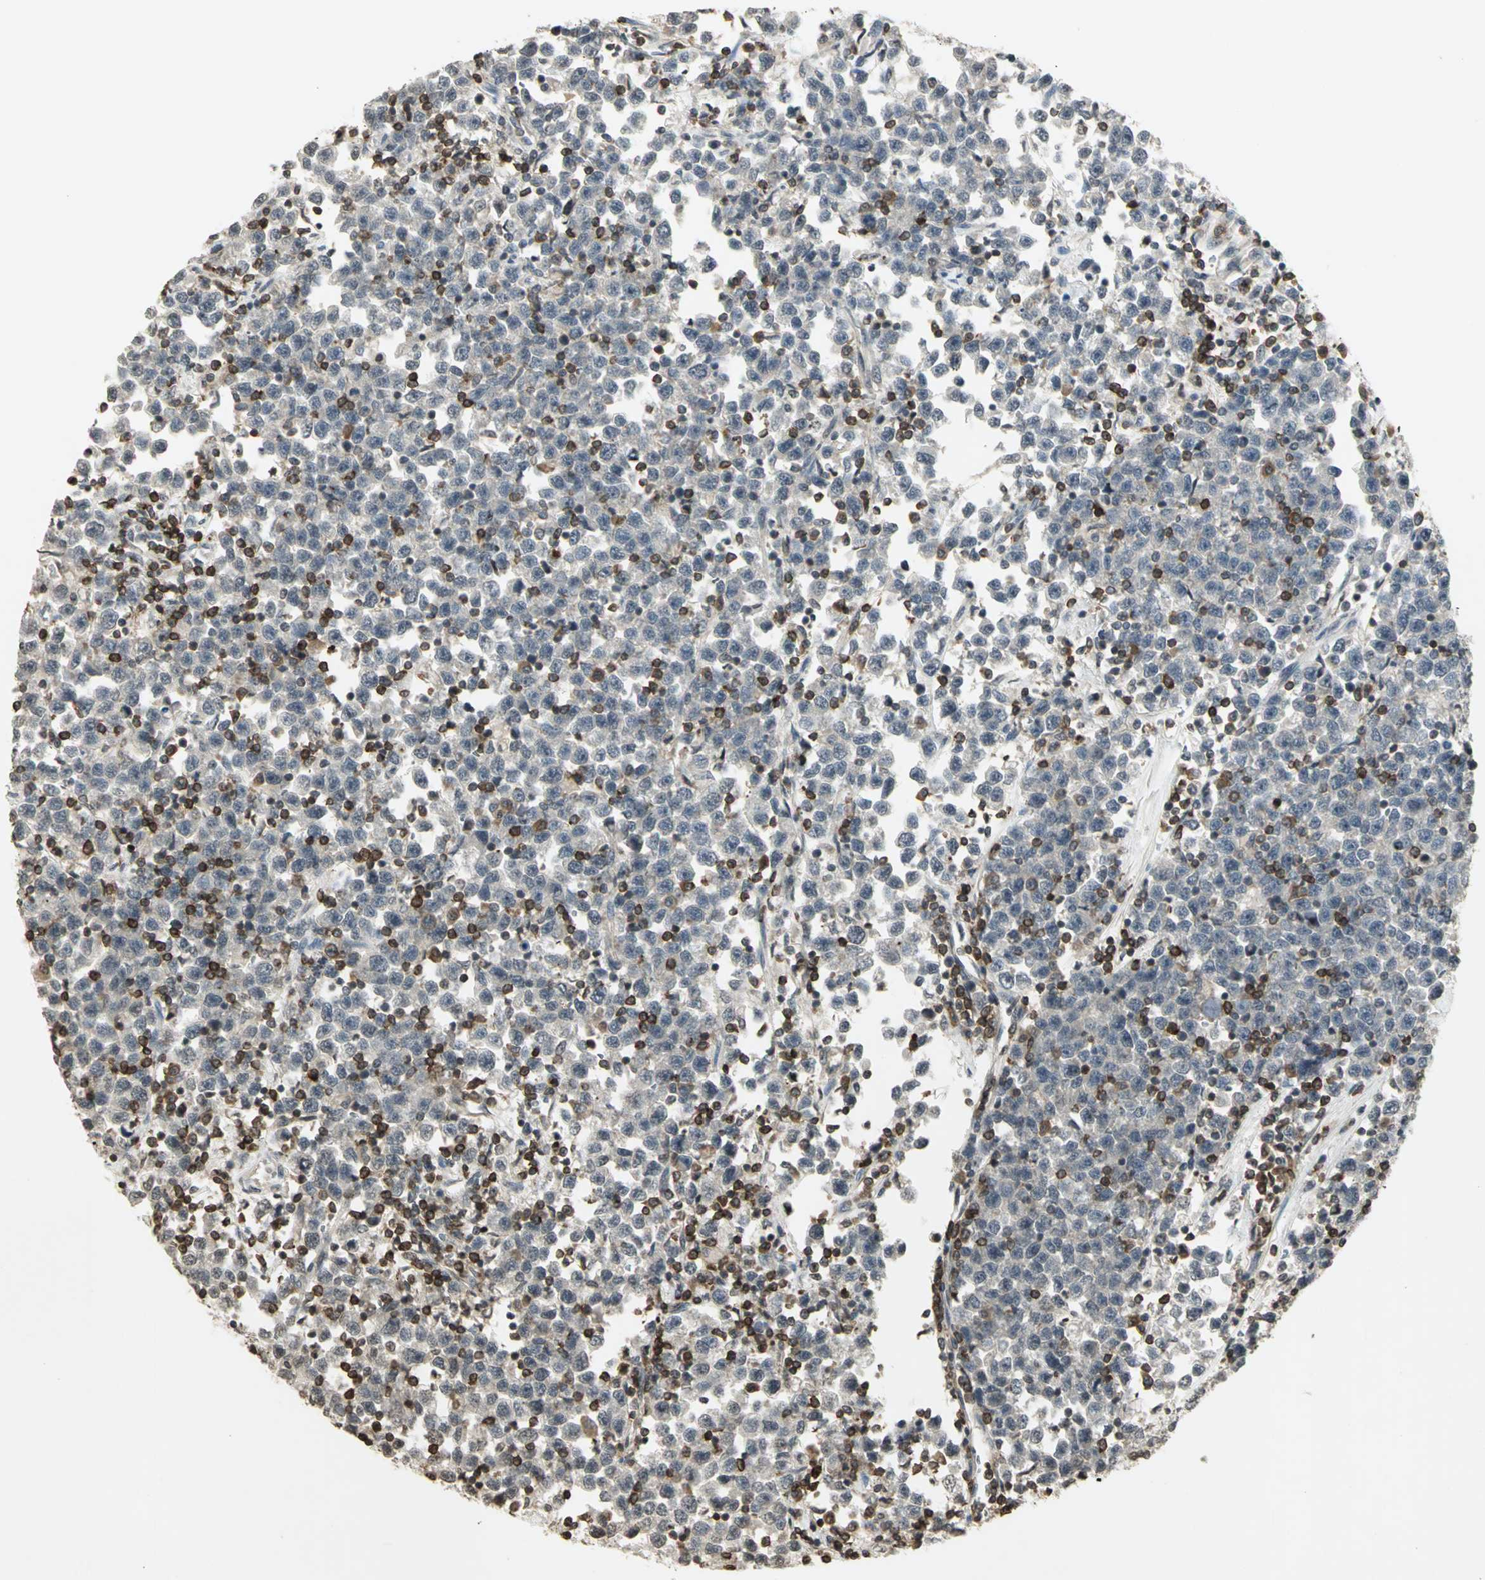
{"staining": {"intensity": "negative", "quantity": "none", "location": "none"}, "tissue": "testis cancer", "cell_type": "Tumor cells", "image_type": "cancer", "snomed": [{"axis": "morphology", "description": "Seminoma, NOS"}, {"axis": "topography", "description": "Testis"}], "caption": "This is a image of IHC staining of testis cancer (seminoma), which shows no expression in tumor cells.", "gene": "IL16", "patient": {"sex": "male", "age": 43}}